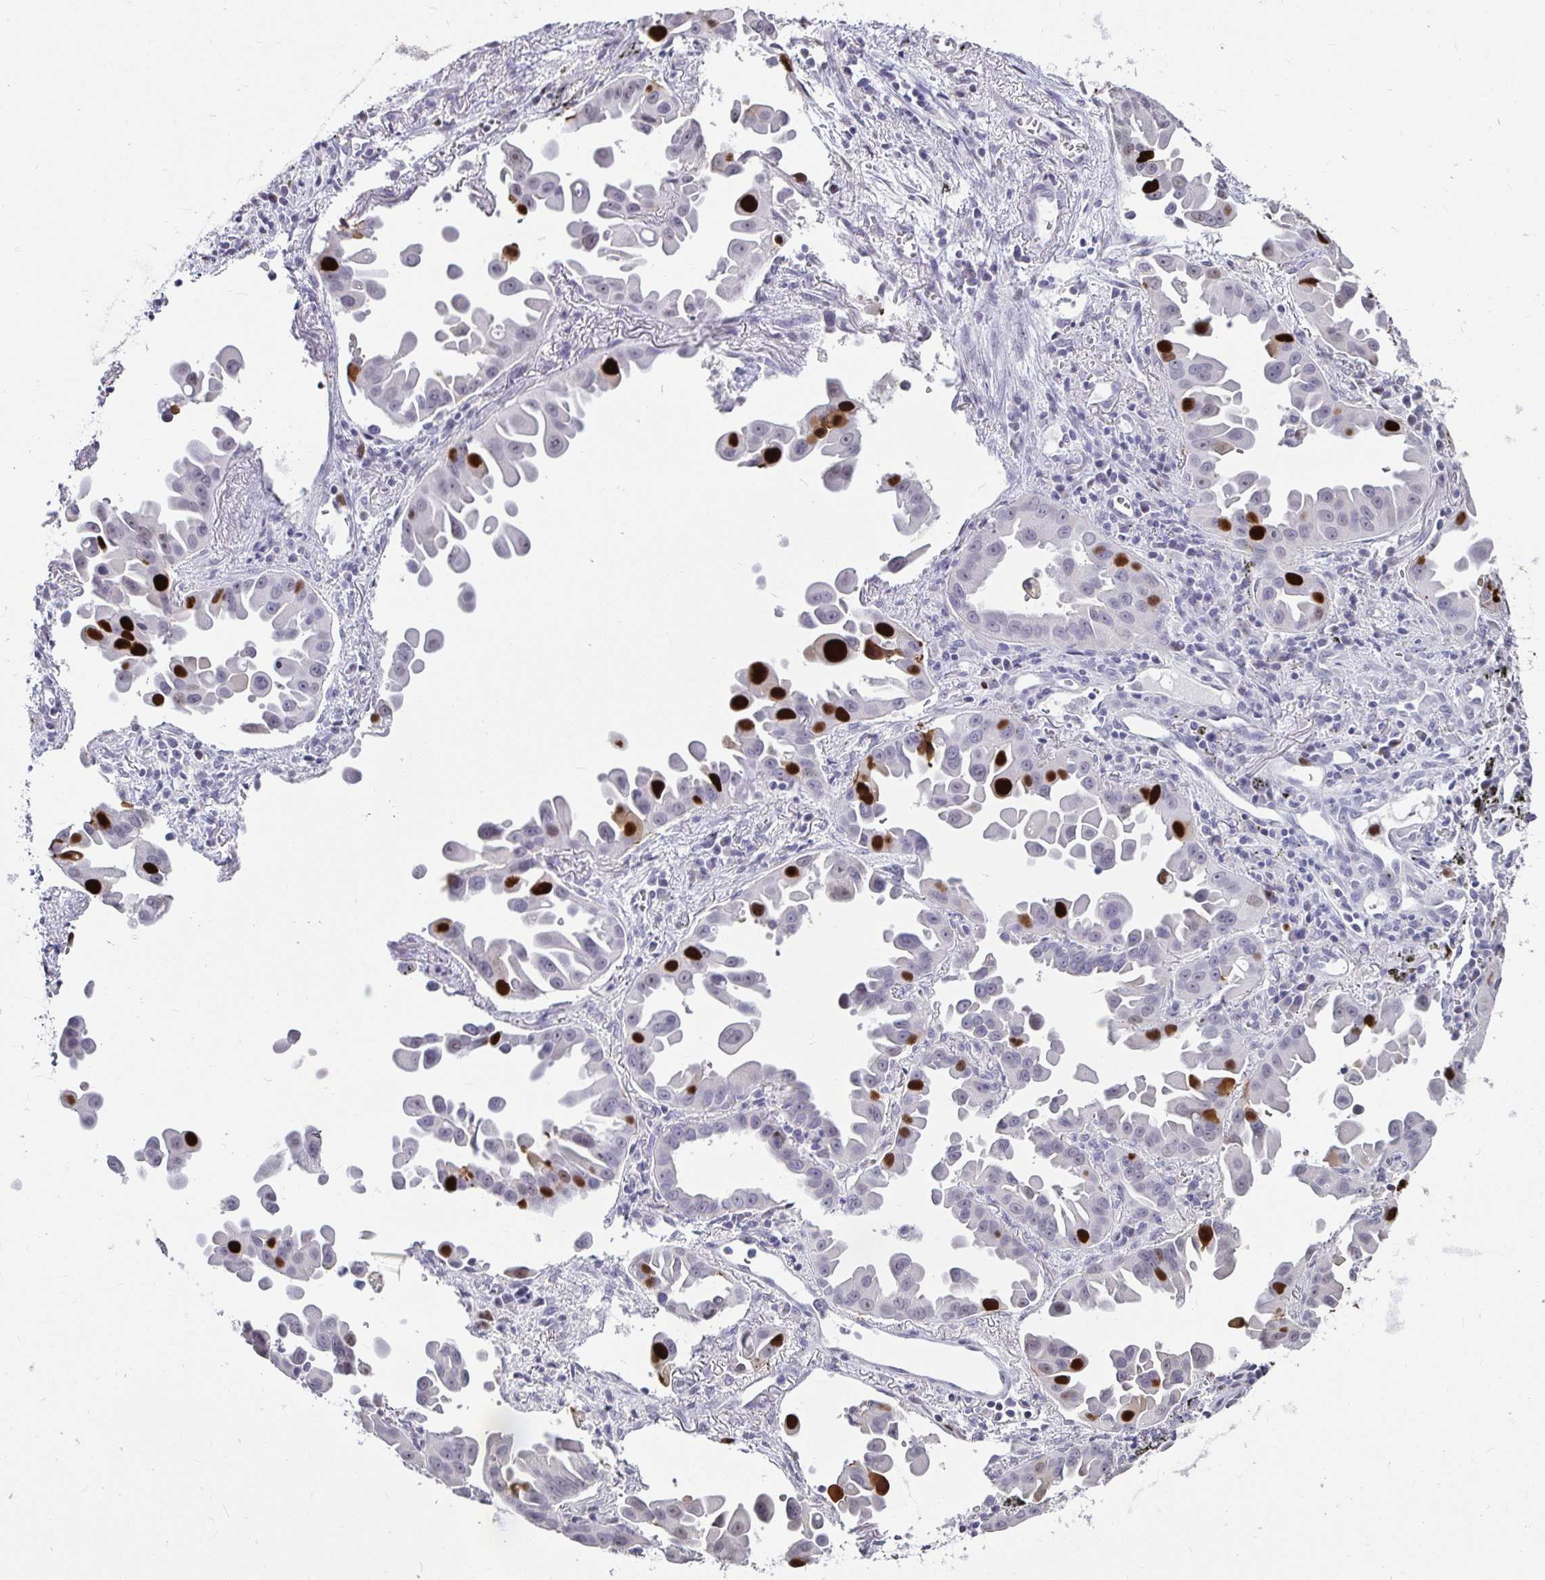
{"staining": {"intensity": "strong", "quantity": "<25%", "location": "nuclear"}, "tissue": "lung cancer", "cell_type": "Tumor cells", "image_type": "cancer", "snomed": [{"axis": "morphology", "description": "Adenocarcinoma, NOS"}, {"axis": "topography", "description": "Lung"}], "caption": "Immunohistochemistry (IHC) of human adenocarcinoma (lung) reveals medium levels of strong nuclear staining in about <25% of tumor cells. (DAB = brown stain, brightfield microscopy at high magnification).", "gene": "ANLN", "patient": {"sex": "male", "age": 68}}